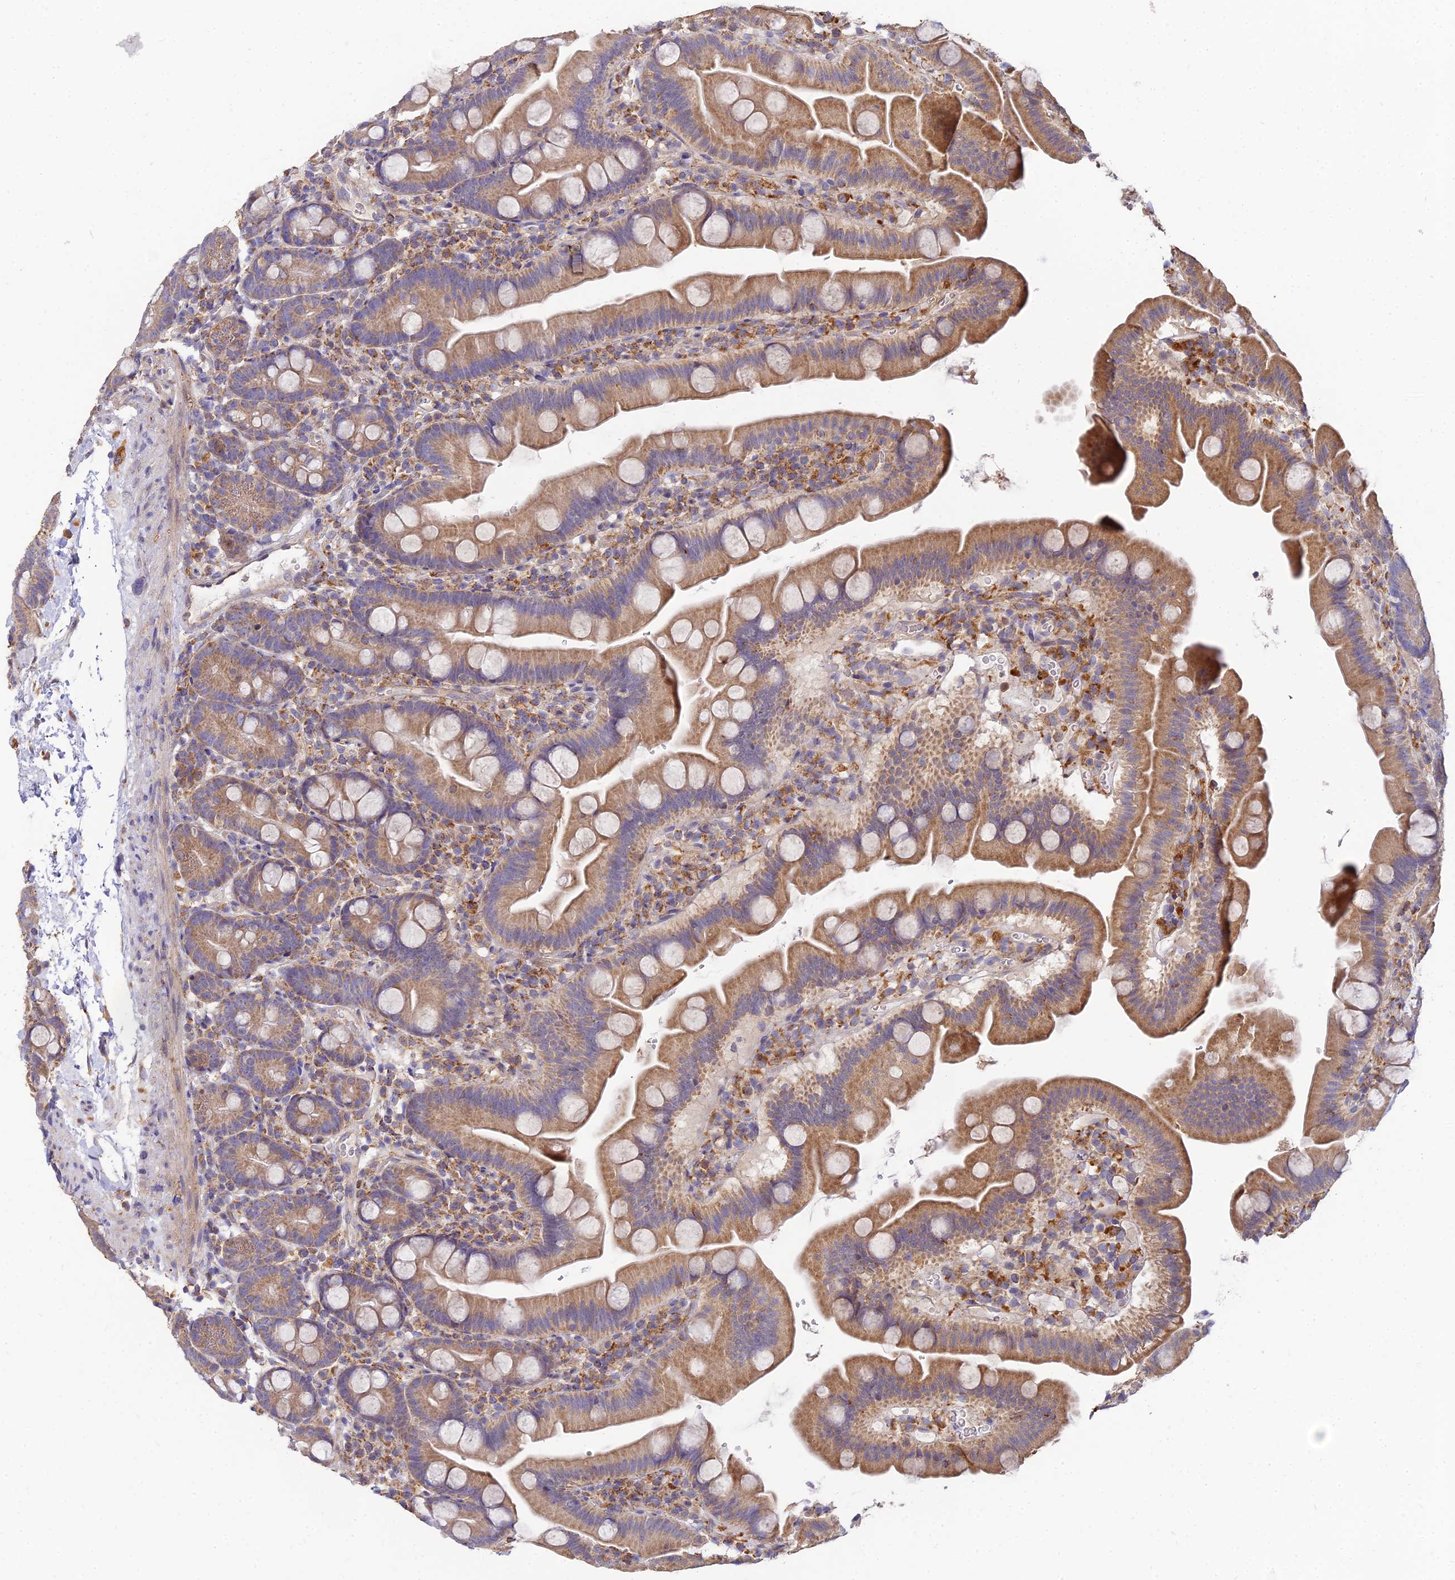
{"staining": {"intensity": "moderate", "quantity": ">75%", "location": "cytoplasmic/membranous"}, "tissue": "small intestine", "cell_type": "Glandular cells", "image_type": "normal", "snomed": [{"axis": "morphology", "description": "Normal tissue, NOS"}, {"axis": "topography", "description": "Small intestine"}], "caption": "Human small intestine stained for a protein (brown) demonstrates moderate cytoplasmic/membranous positive staining in about >75% of glandular cells.", "gene": "ARL8A", "patient": {"sex": "female", "age": 68}}